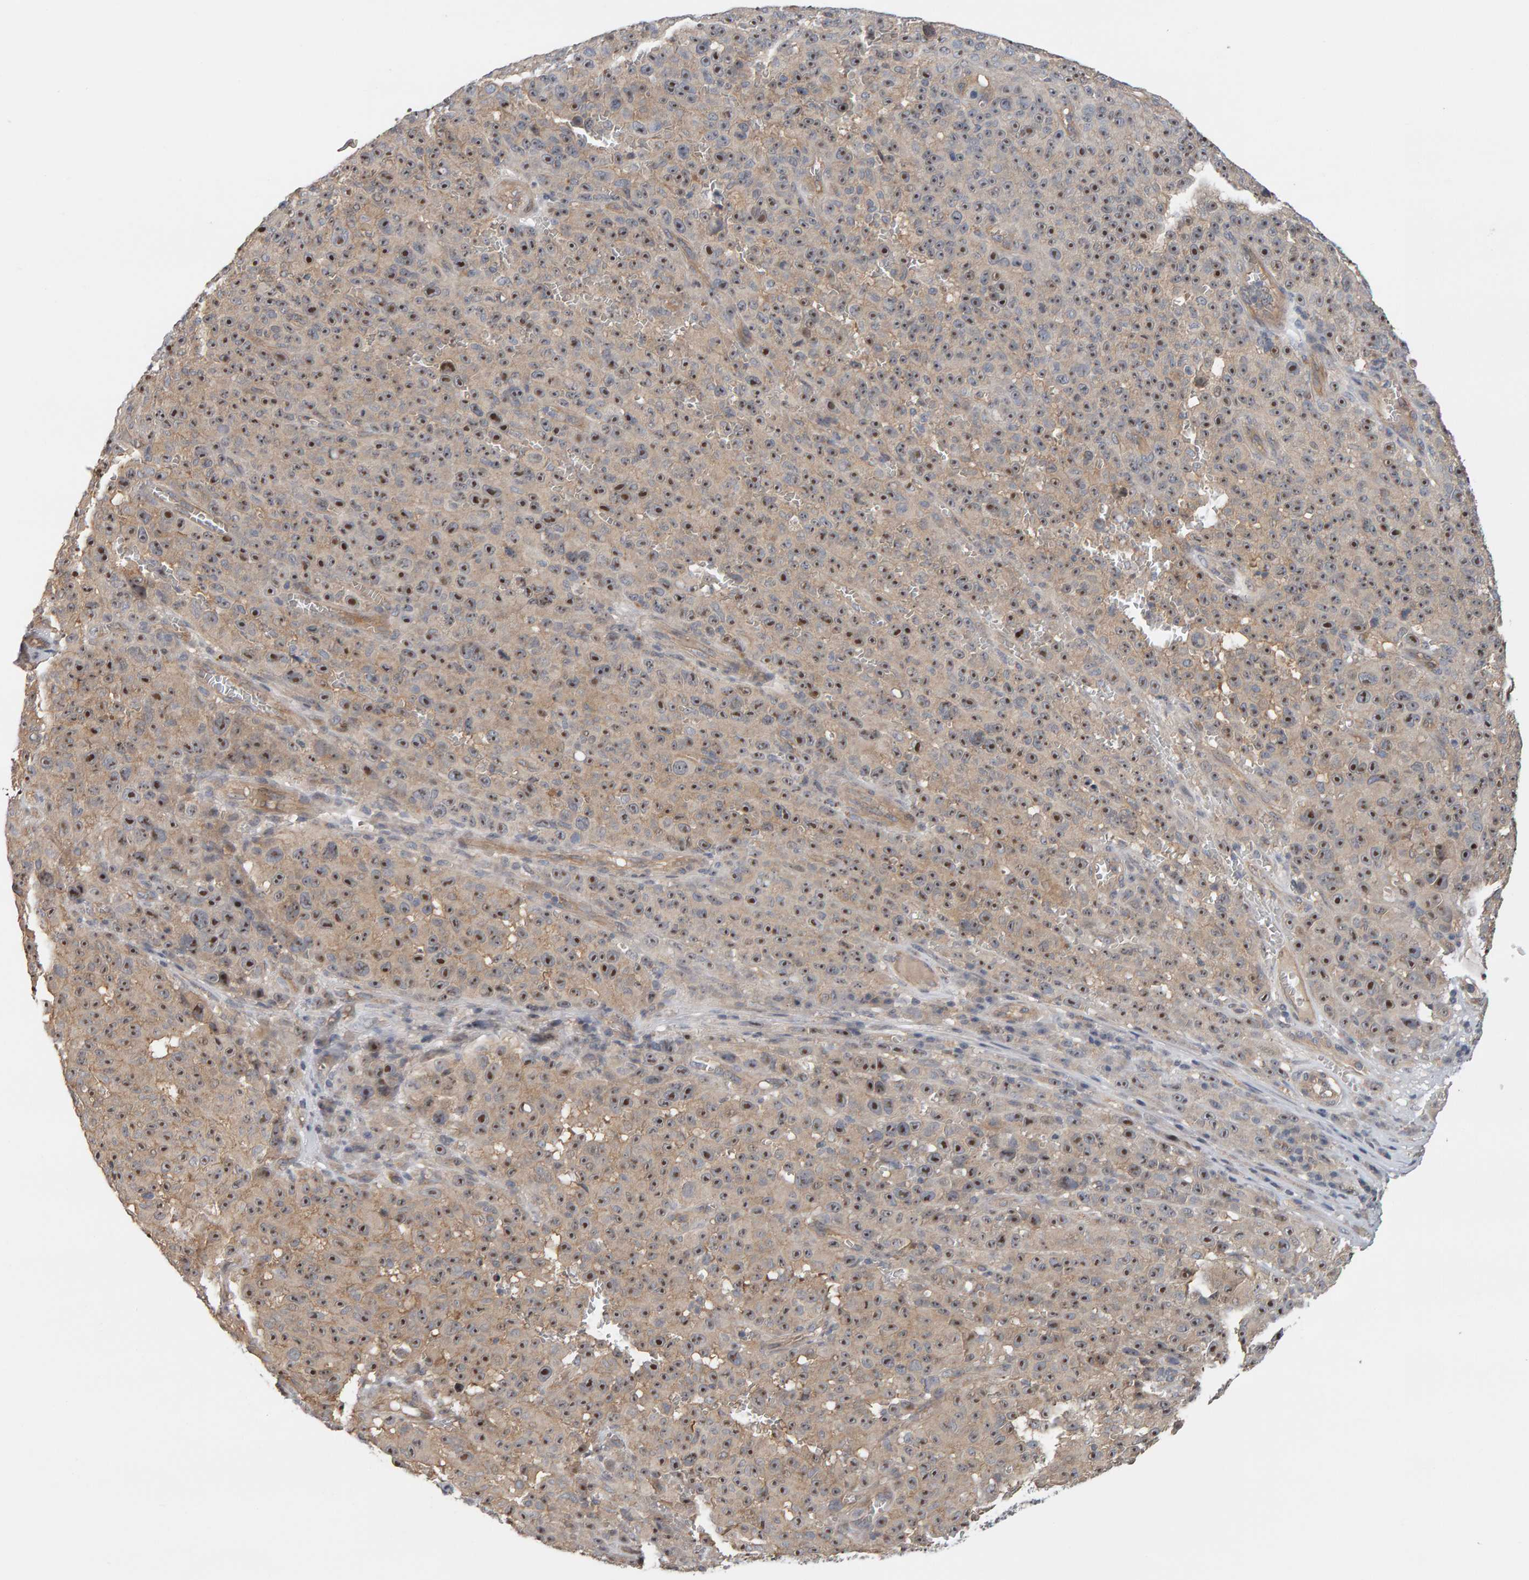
{"staining": {"intensity": "moderate", "quantity": ">75%", "location": "cytoplasmic/membranous,nuclear"}, "tissue": "melanoma", "cell_type": "Tumor cells", "image_type": "cancer", "snomed": [{"axis": "morphology", "description": "Malignant melanoma, NOS"}, {"axis": "topography", "description": "Skin"}], "caption": "Moderate cytoplasmic/membranous and nuclear positivity for a protein is present in about >75% of tumor cells of malignant melanoma using immunohistochemistry.", "gene": "PPP1R16A", "patient": {"sex": "female", "age": 82}}